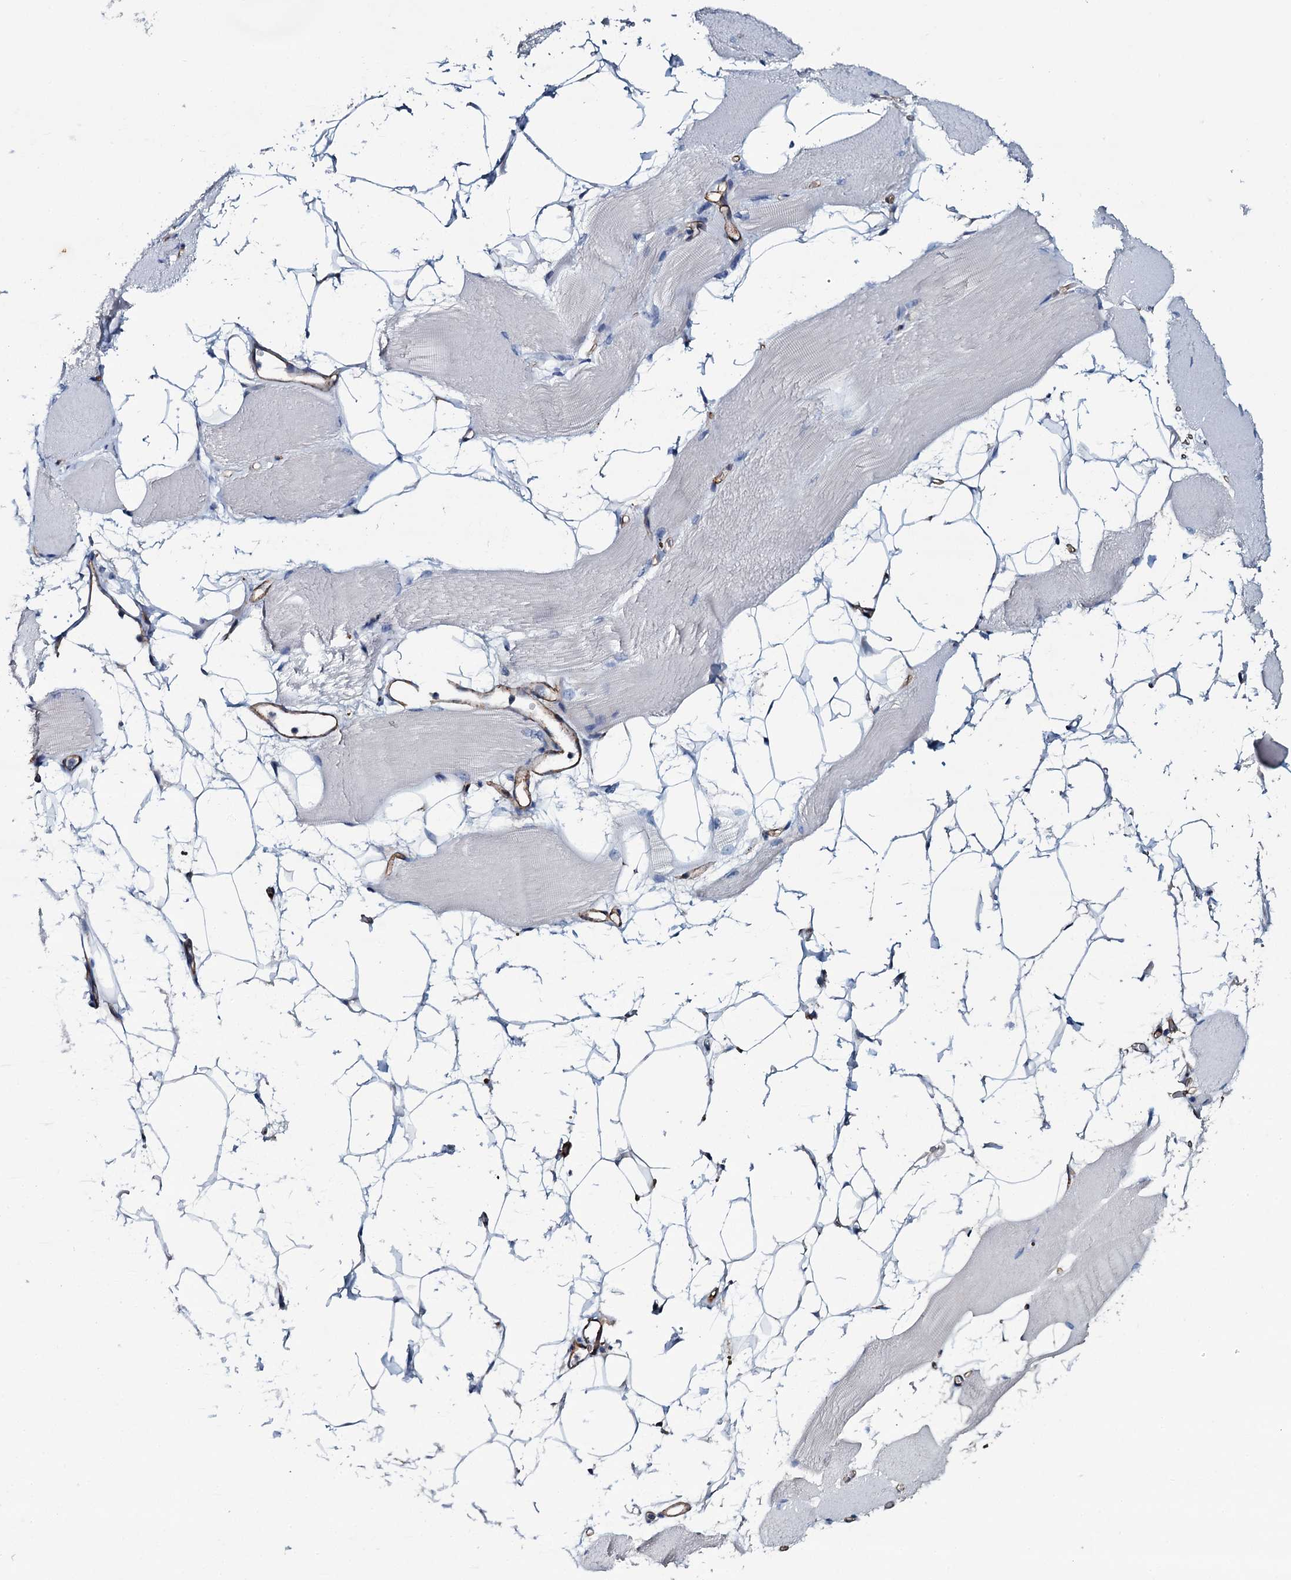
{"staining": {"intensity": "negative", "quantity": "none", "location": "none"}, "tissue": "skeletal muscle", "cell_type": "Myocytes", "image_type": "normal", "snomed": [{"axis": "morphology", "description": "Normal tissue, NOS"}, {"axis": "topography", "description": "Skeletal muscle"}, {"axis": "topography", "description": "Parathyroid gland"}], "caption": "Immunohistochemistry (IHC) photomicrograph of unremarkable skeletal muscle stained for a protein (brown), which displays no staining in myocytes.", "gene": "CLEC14A", "patient": {"sex": "female", "age": 37}}